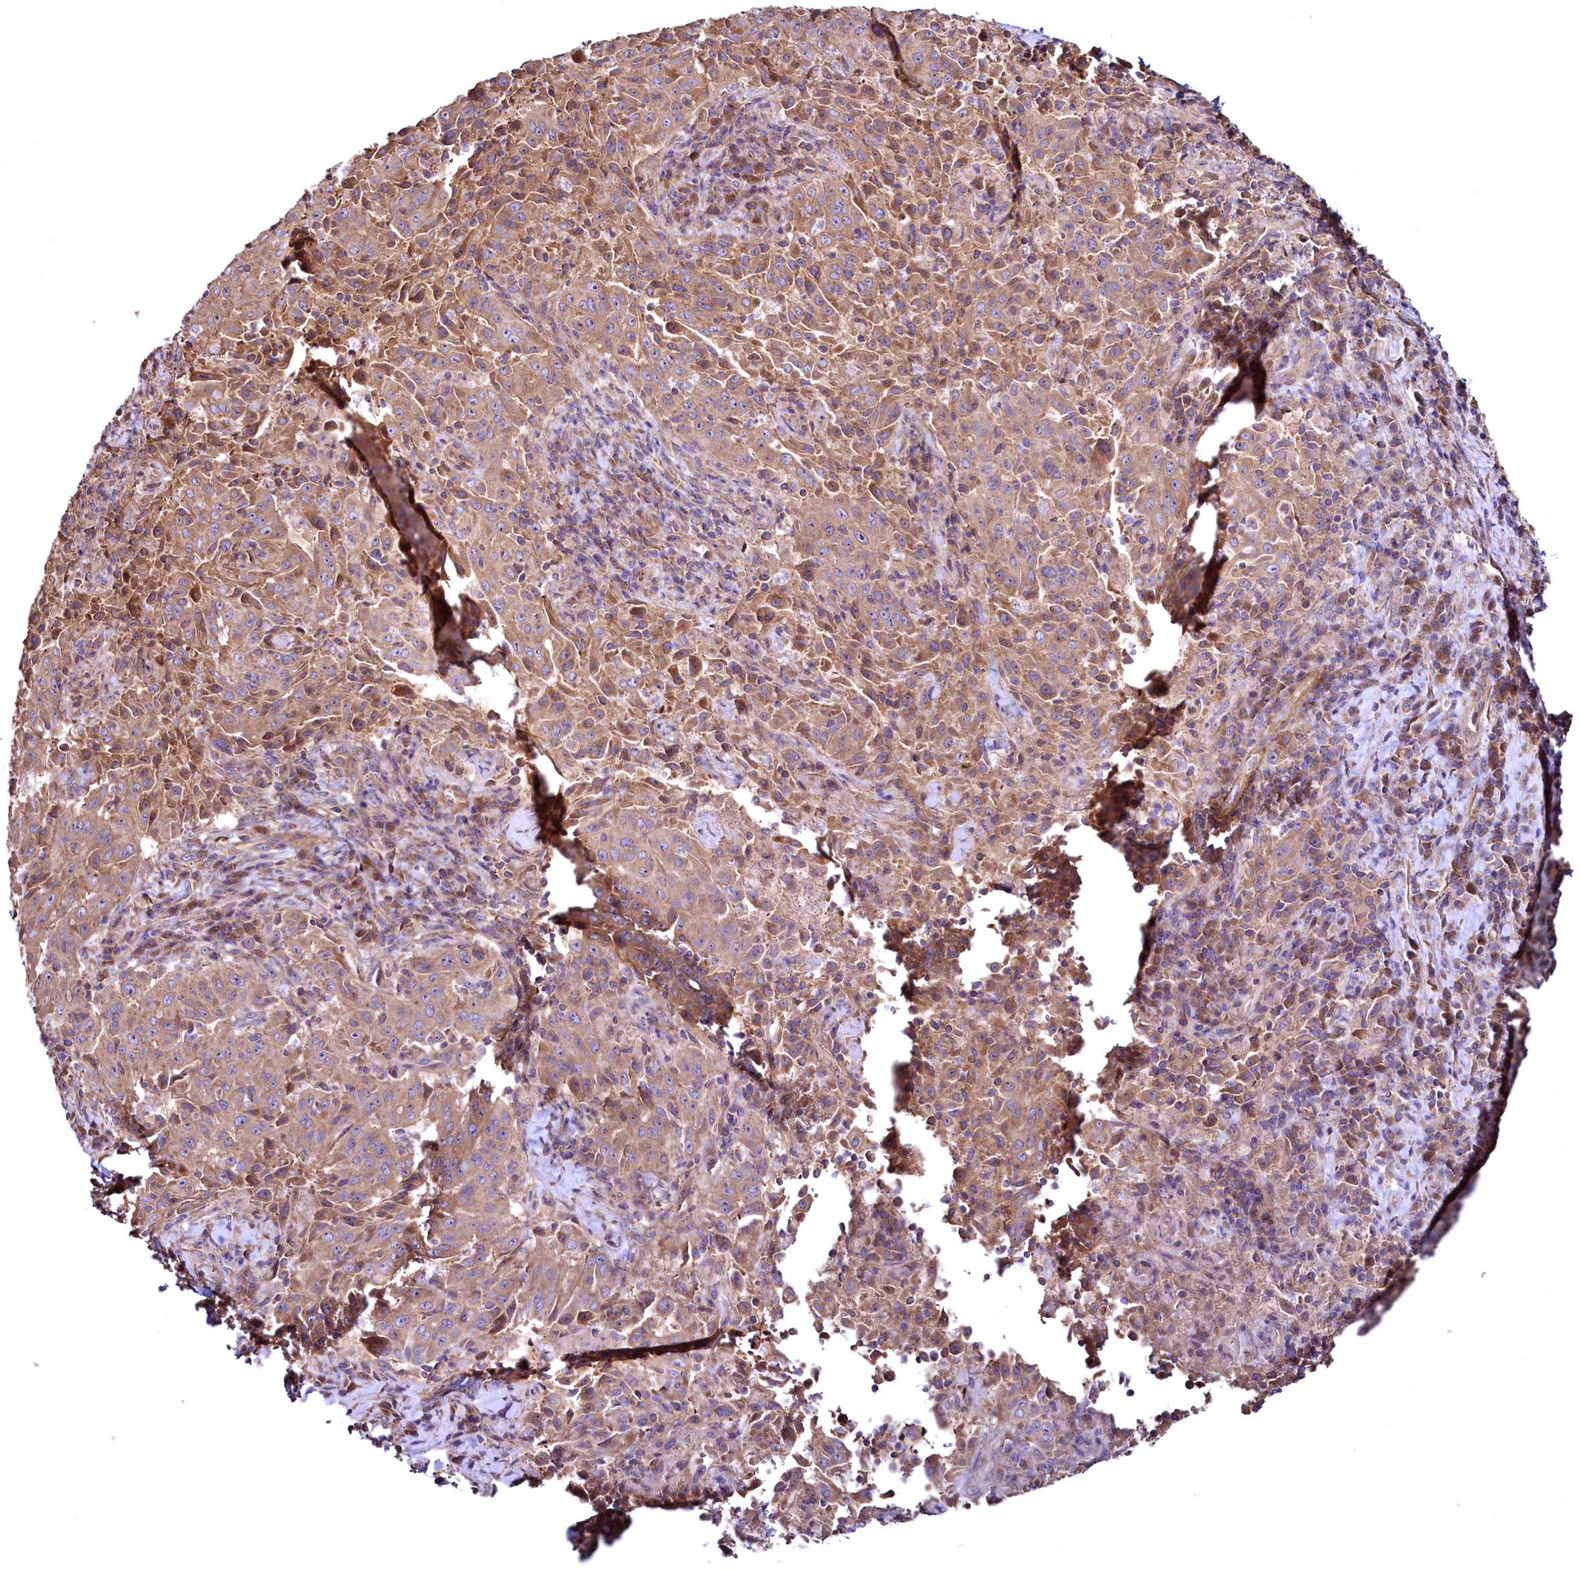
{"staining": {"intensity": "moderate", "quantity": ">75%", "location": "cytoplasmic/membranous"}, "tissue": "pancreatic cancer", "cell_type": "Tumor cells", "image_type": "cancer", "snomed": [{"axis": "morphology", "description": "Adenocarcinoma, NOS"}, {"axis": "topography", "description": "Pancreas"}], "caption": "Adenocarcinoma (pancreatic) tissue reveals moderate cytoplasmic/membranous expression in about >75% of tumor cells Immunohistochemistry (ihc) stains the protein in brown and the nuclei are stained blue.", "gene": "TBCEL", "patient": {"sex": "male", "age": 63}}